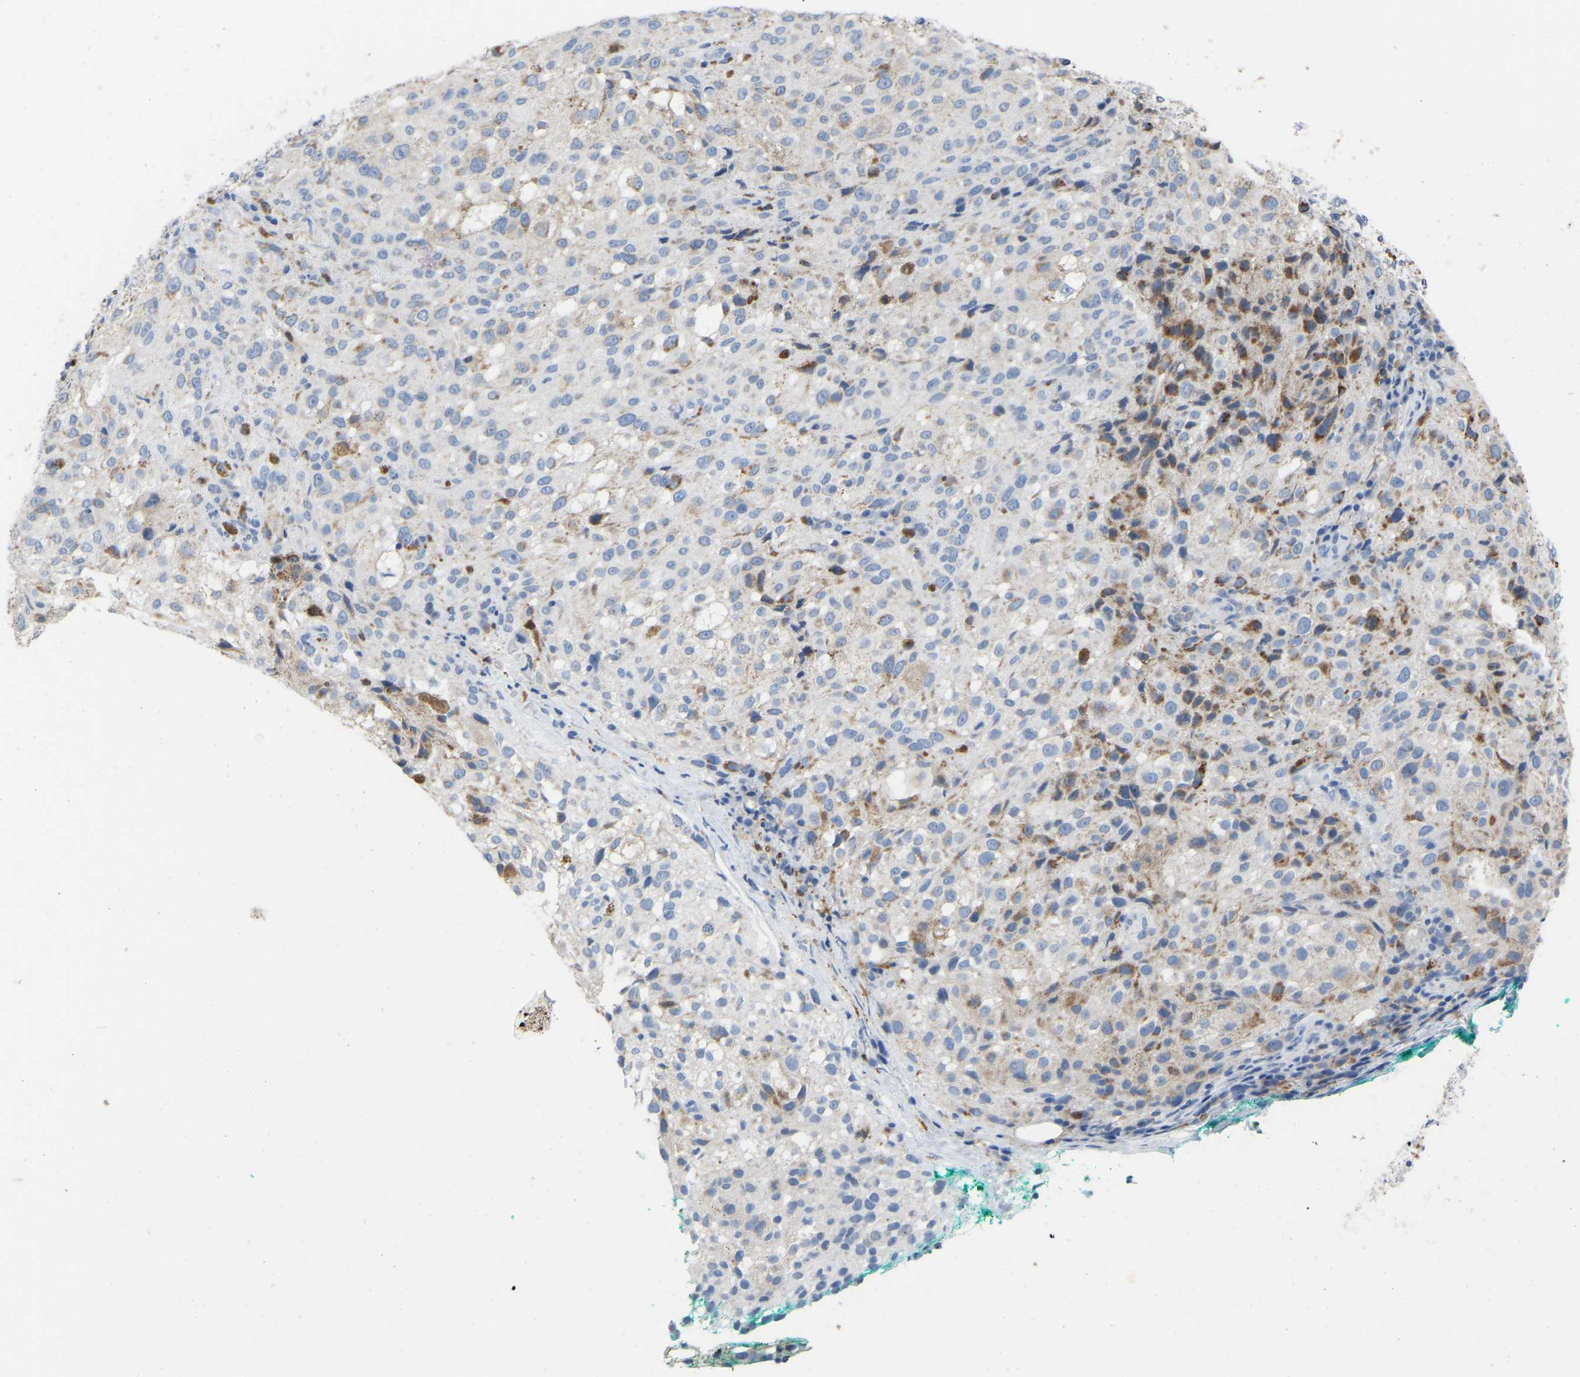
{"staining": {"intensity": "negative", "quantity": "none", "location": "none"}, "tissue": "melanoma", "cell_type": "Tumor cells", "image_type": "cancer", "snomed": [{"axis": "morphology", "description": "Necrosis, NOS"}, {"axis": "morphology", "description": "Malignant melanoma, NOS"}, {"axis": "topography", "description": "Skin"}], "caption": "There is no significant expression in tumor cells of melanoma.", "gene": "ULBP2", "patient": {"sex": "female", "age": 87}}